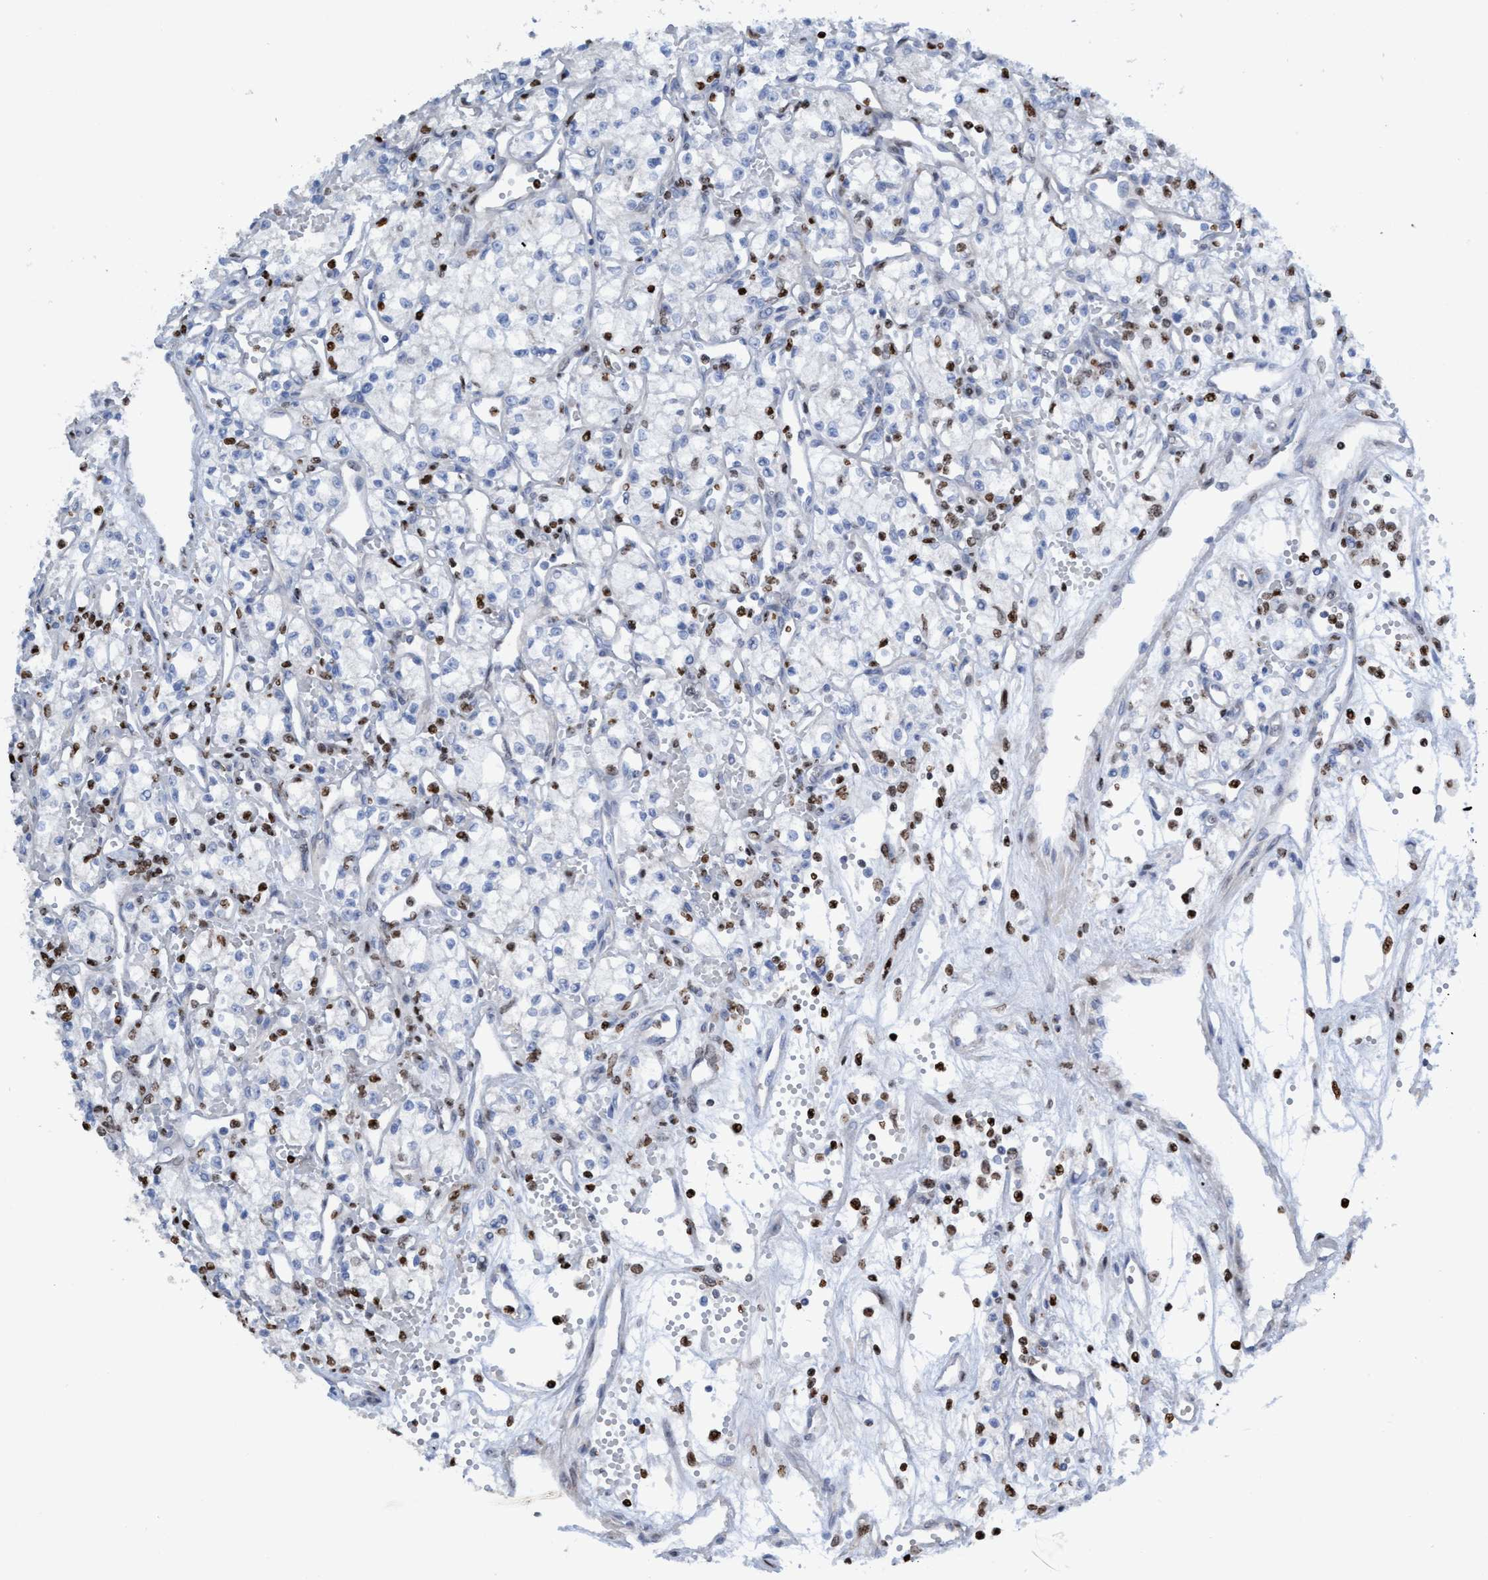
{"staining": {"intensity": "negative", "quantity": "none", "location": "none"}, "tissue": "renal cancer", "cell_type": "Tumor cells", "image_type": "cancer", "snomed": [{"axis": "morphology", "description": "Adenocarcinoma, NOS"}, {"axis": "topography", "description": "Kidney"}], "caption": "Tumor cells show no significant protein positivity in renal cancer (adenocarcinoma).", "gene": "CBX2", "patient": {"sex": "male", "age": 59}}